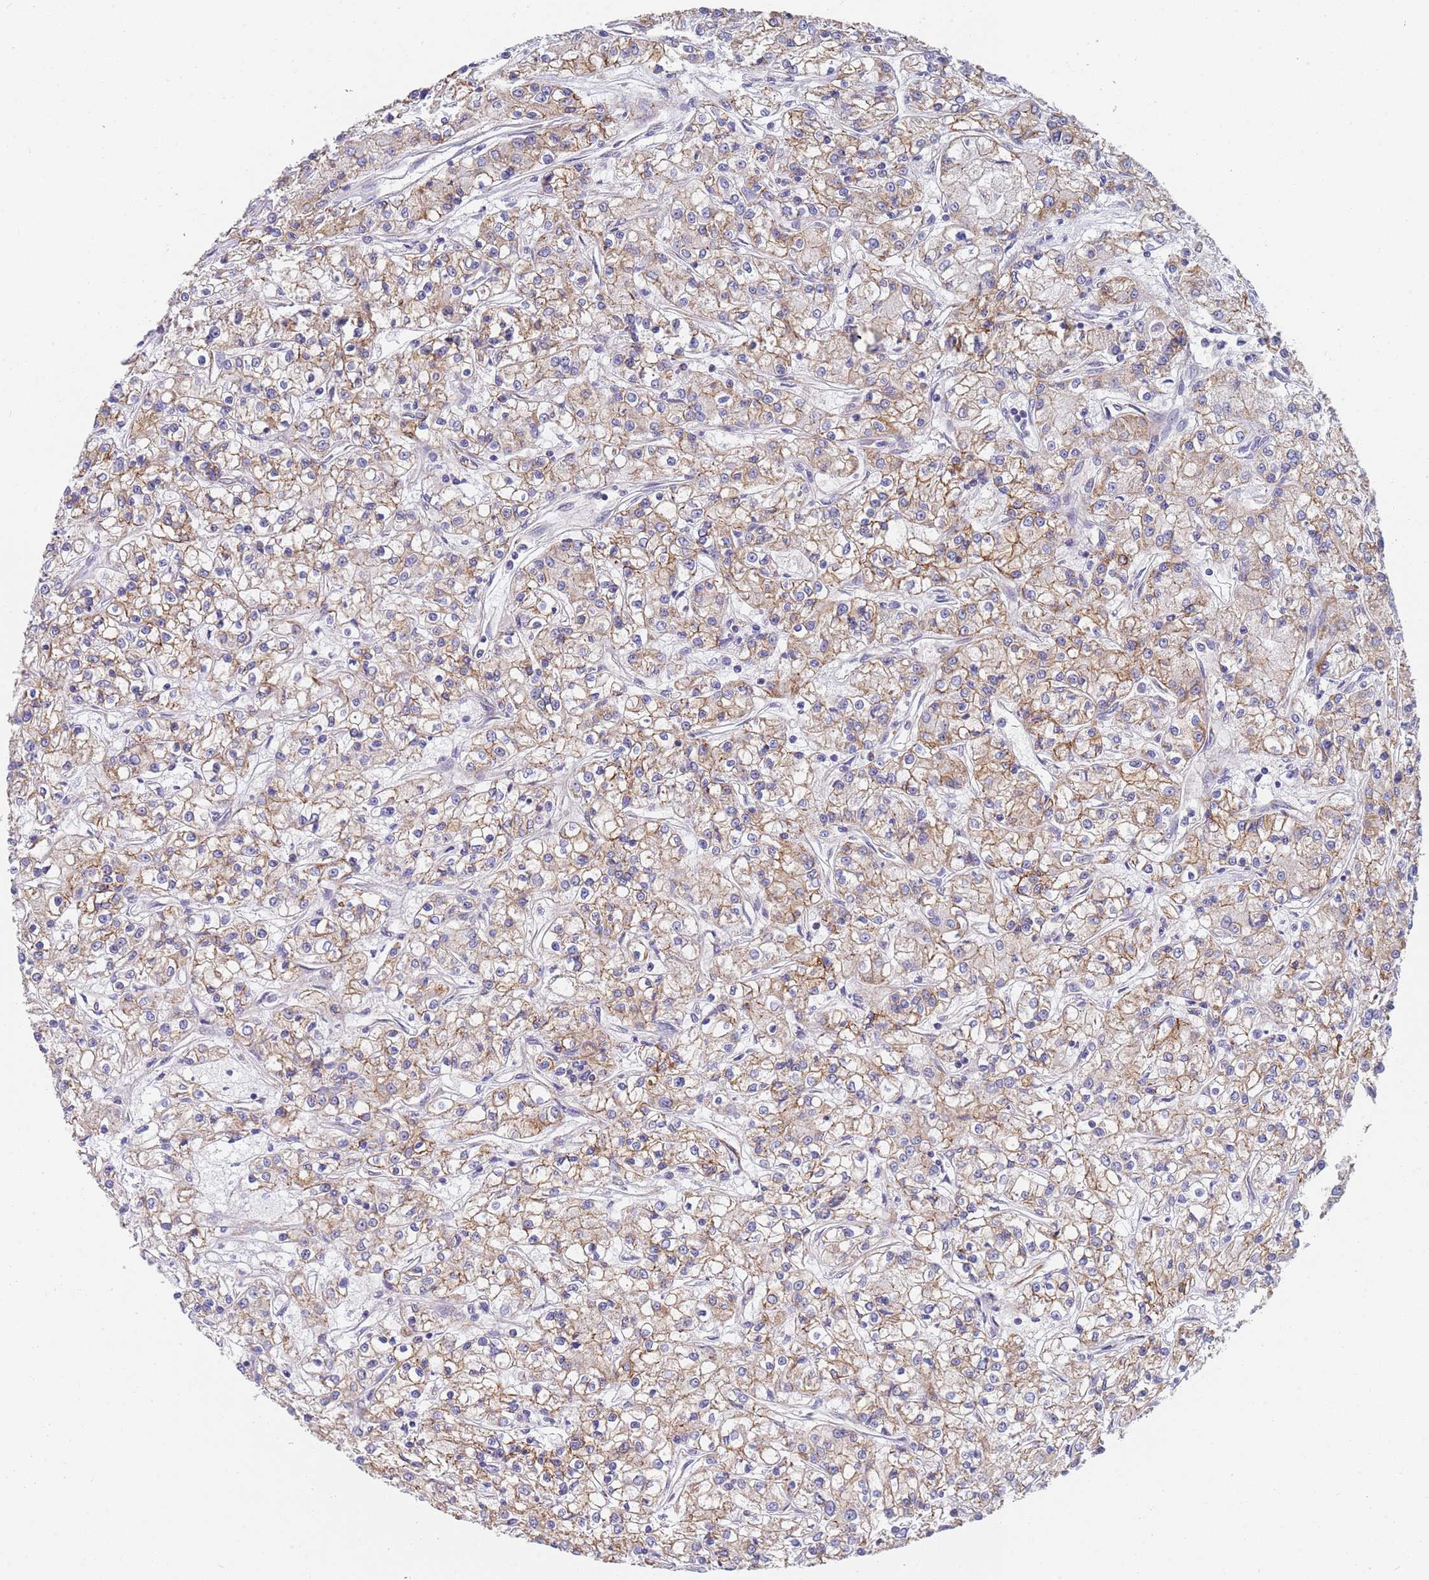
{"staining": {"intensity": "moderate", "quantity": ">75%", "location": "cytoplasmic/membranous"}, "tissue": "renal cancer", "cell_type": "Tumor cells", "image_type": "cancer", "snomed": [{"axis": "morphology", "description": "Adenocarcinoma, NOS"}, {"axis": "topography", "description": "Kidney"}], "caption": "A micrograph showing moderate cytoplasmic/membranous staining in about >75% of tumor cells in renal cancer (adenocarcinoma), as visualized by brown immunohistochemical staining.", "gene": "PWWP3A", "patient": {"sex": "female", "age": 59}}